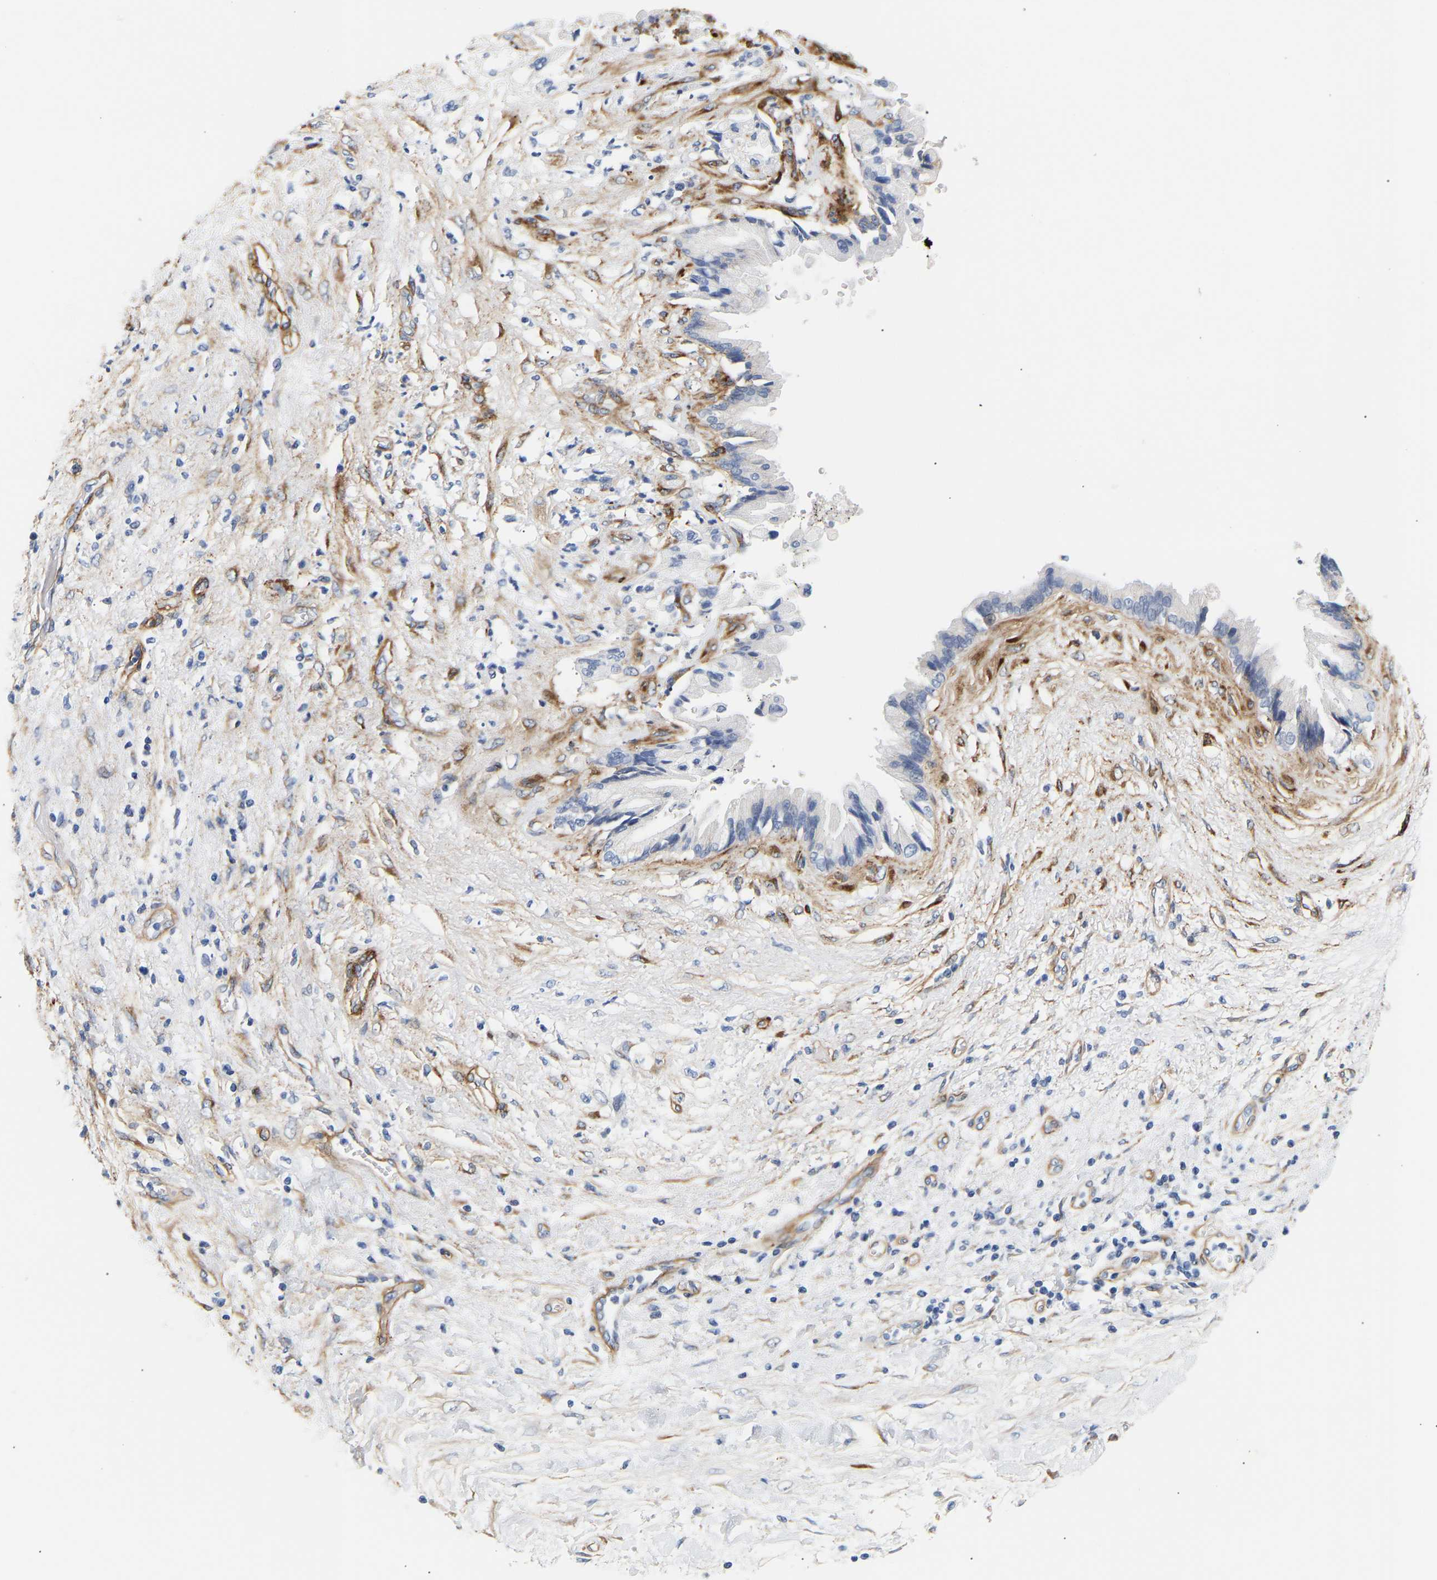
{"staining": {"intensity": "negative", "quantity": "none", "location": "none"}, "tissue": "pancreatic cancer", "cell_type": "Tumor cells", "image_type": "cancer", "snomed": [{"axis": "morphology", "description": "Adenocarcinoma, NOS"}, {"axis": "topography", "description": "Pancreas"}], "caption": "An immunohistochemistry (IHC) photomicrograph of pancreatic adenocarcinoma is shown. There is no staining in tumor cells of pancreatic adenocarcinoma.", "gene": "IGFBP7", "patient": {"sex": "female", "age": 60}}